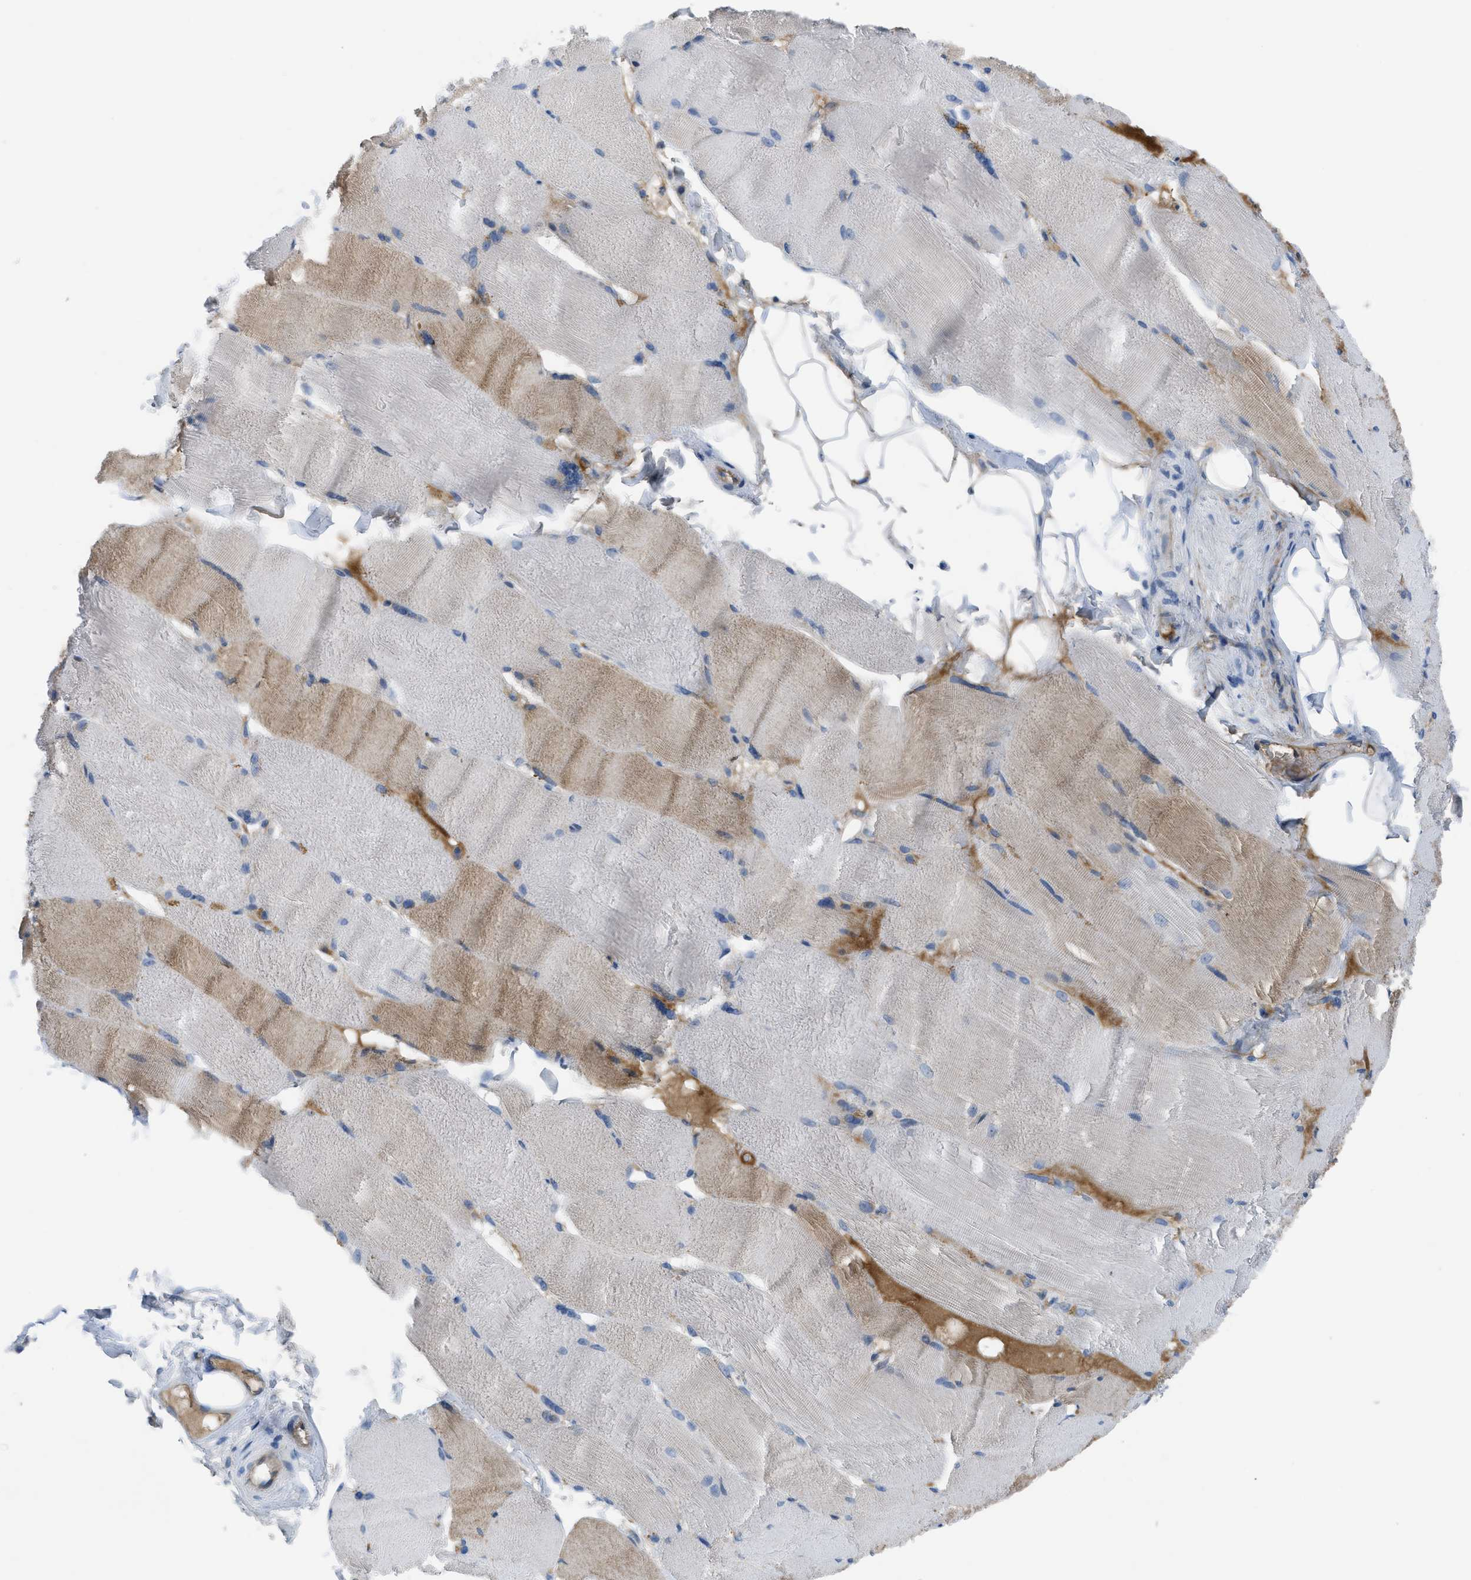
{"staining": {"intensity": "weak", "quantity": "25%-75%", "location": "cytoplasmic/membranous"}, "tissue": "skeletal muscle", "cell_type": "Myocytes", "image_type": "normal", "snomed": [{"axis": "morphology", "description": "Normal tissue, NOS"}, {"axis": "topography", "description": "Skin"}, {"axis": "topography", "description": "Skeletal muscle"}], "caption": "This image shows immunohistochemistry (IHC) staining of normal skeletal muscle, with low weak cytoplasmic/membranous expression in about 25%-75% of myocytes.", "gene": "CRB3", "patient": {"sex": "male", "age": 83}}